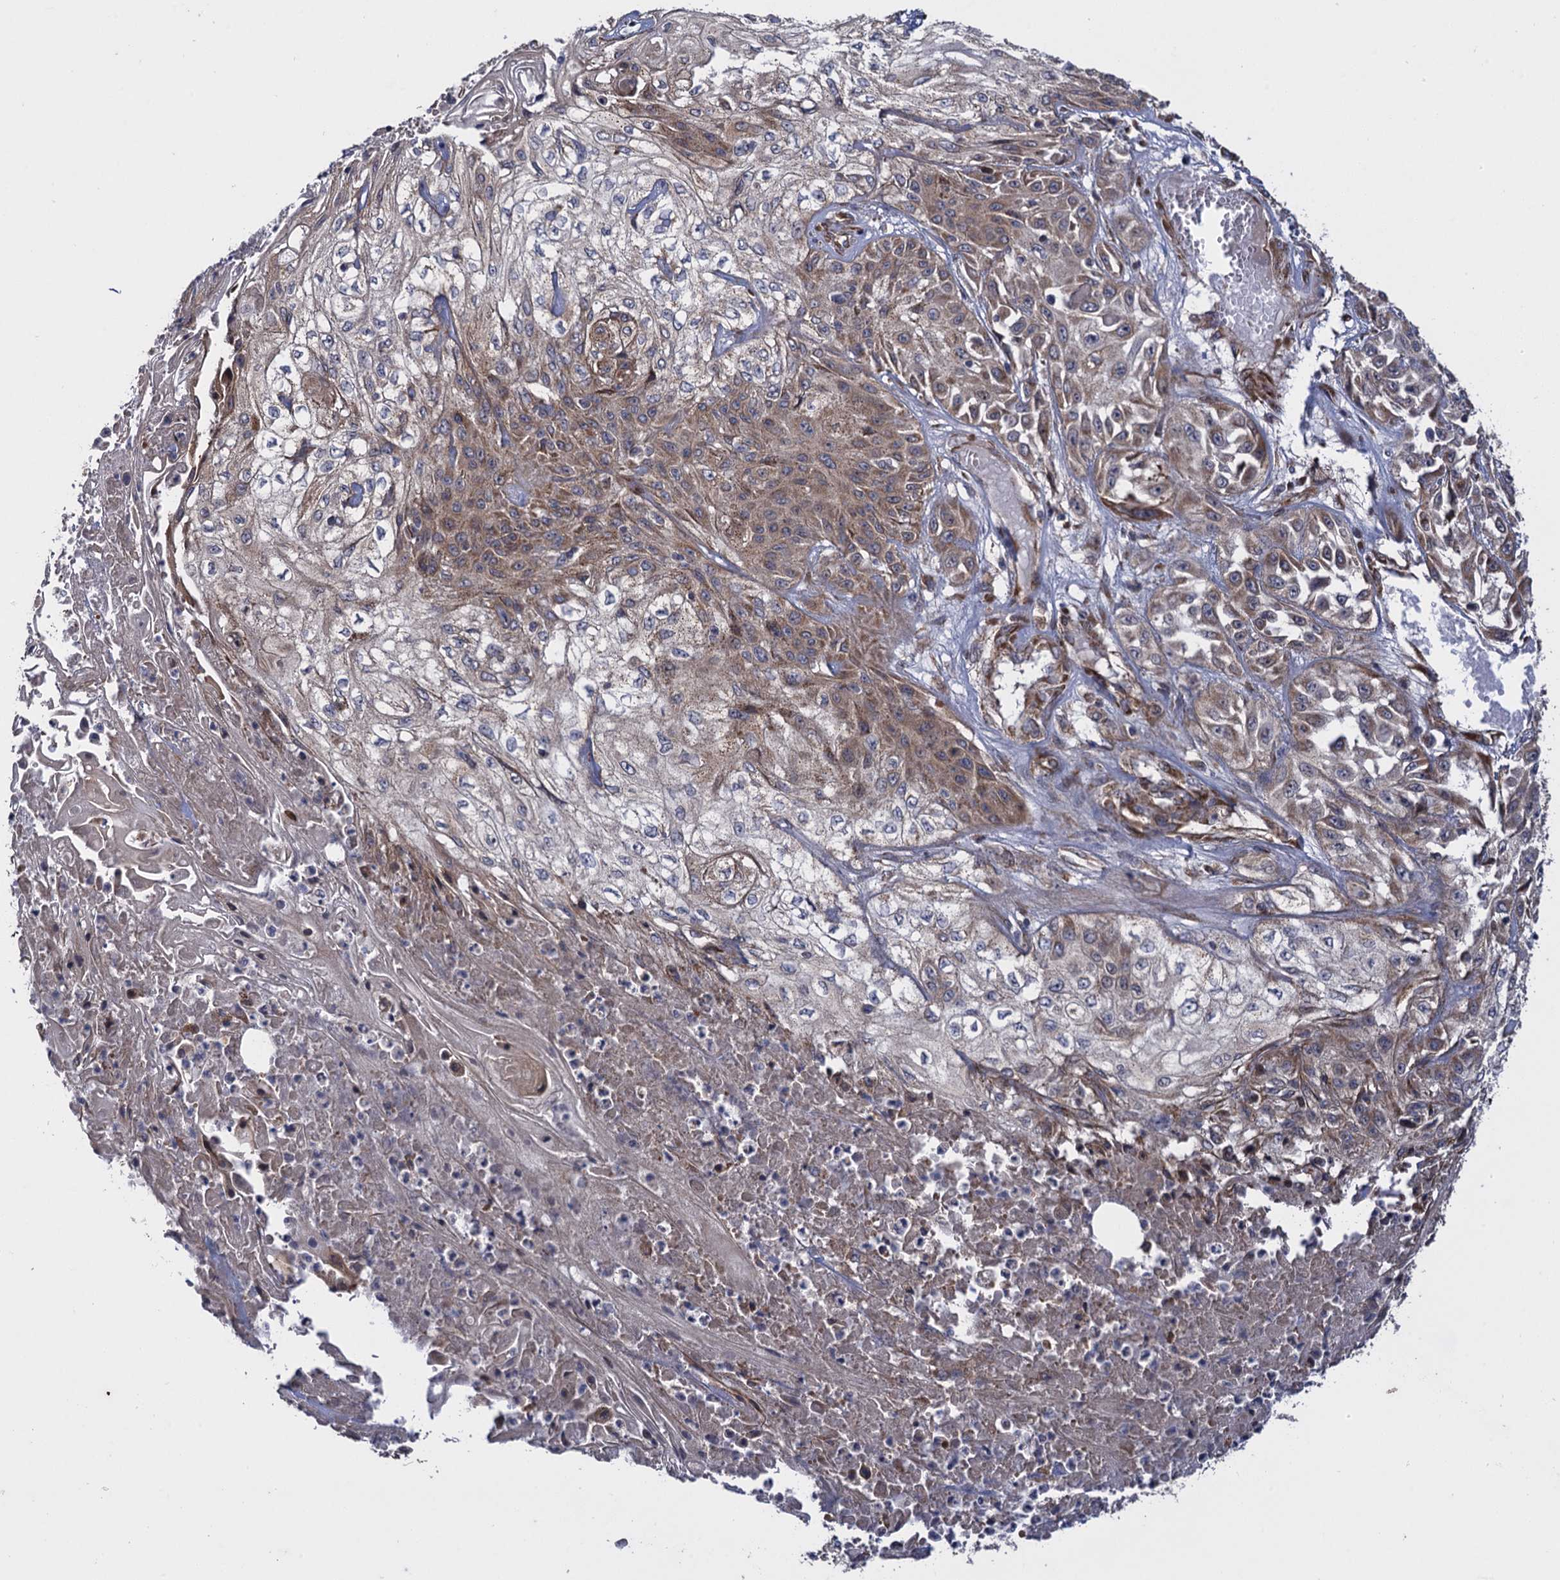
{"staining": {"intensity": "weak", "quantity": ">75%", "location": "cytoplasmic/membranous"}, "tissue": "skin cancer", "cell_type": "Tumor cells", "image_type": "cancer", "snomed": [{"axis": "morphology", "description": "Squamous cell carcinoma, NOS"}, {"axis": "morphology", "description": "Squamous cell carcinoma, metastatic, NOS"}, {"axis": "topography", "description": "Skin"}, {"axis": "topography", "description": "Lymph node"}], "caption": "Weak cytoplasmic/membranous staining for a protein is appreciated in about >75% of tumor cells of skin cancer (metastatic squamous cell carcinoma) using immunohistochemistry (IHC).", "gene": "HAUS1", "patient": {"sex": "male", "age": 75}}